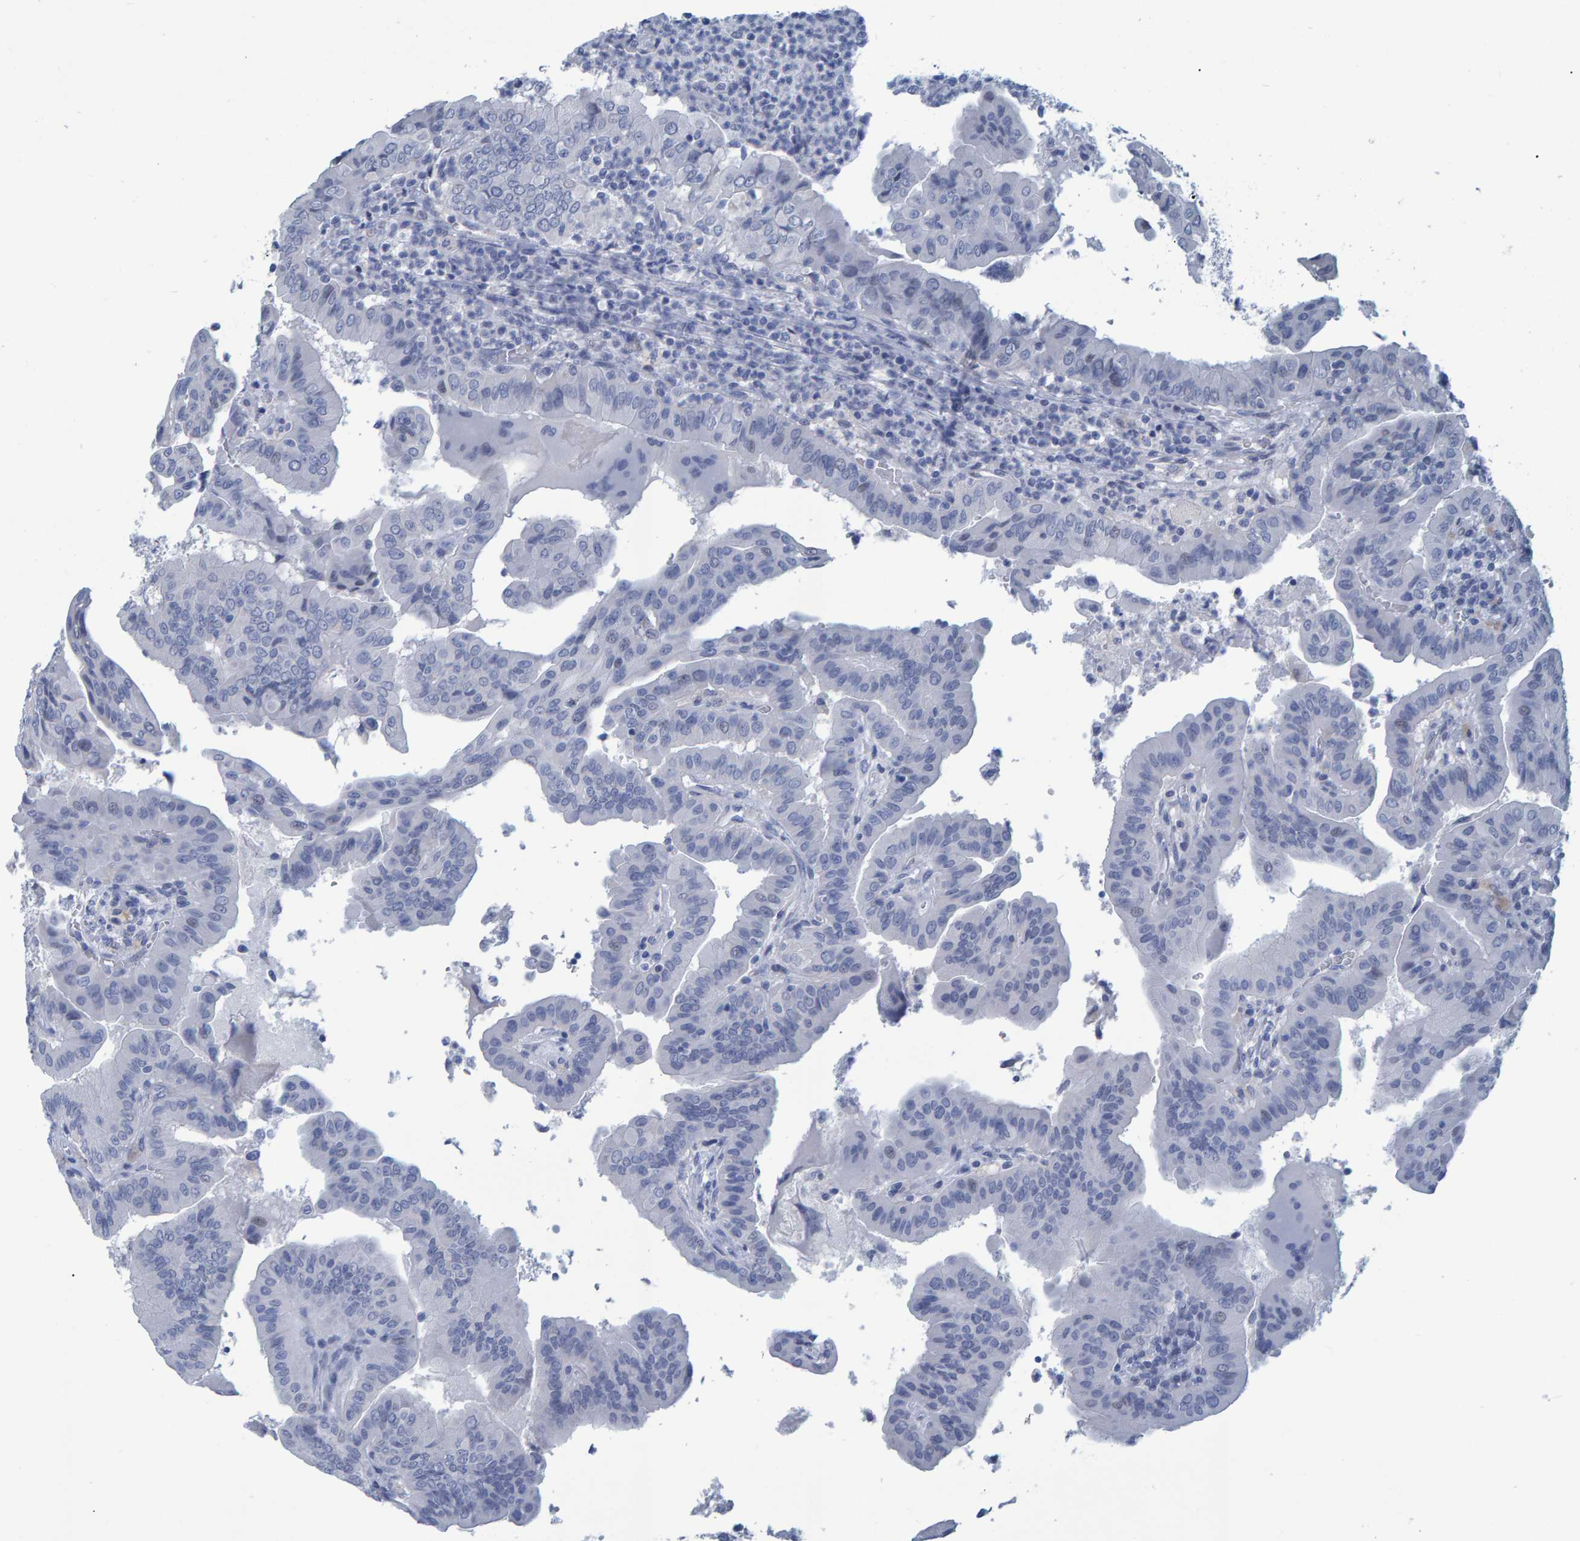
{"staining": {"intensity": "negative", "quantity": "none", "location": "none"}, "tissue": "thyroid cancer", "cell_type": "Tumor cells", "image_type": "cancer", "snomed": [{"axis": "morphology", "description": "Papillary adenocarcinoma, NOS"}, {"axis": "topography", "description": "Thyroid gland"}], "caption": "The immunohistochemistry image has no significant positivity in tumor cells of thyroid cancer (papillary adenocarcinoma) tissue.", "gene": "PROCA1", "patient": {"sex": "male", "age": 33}}